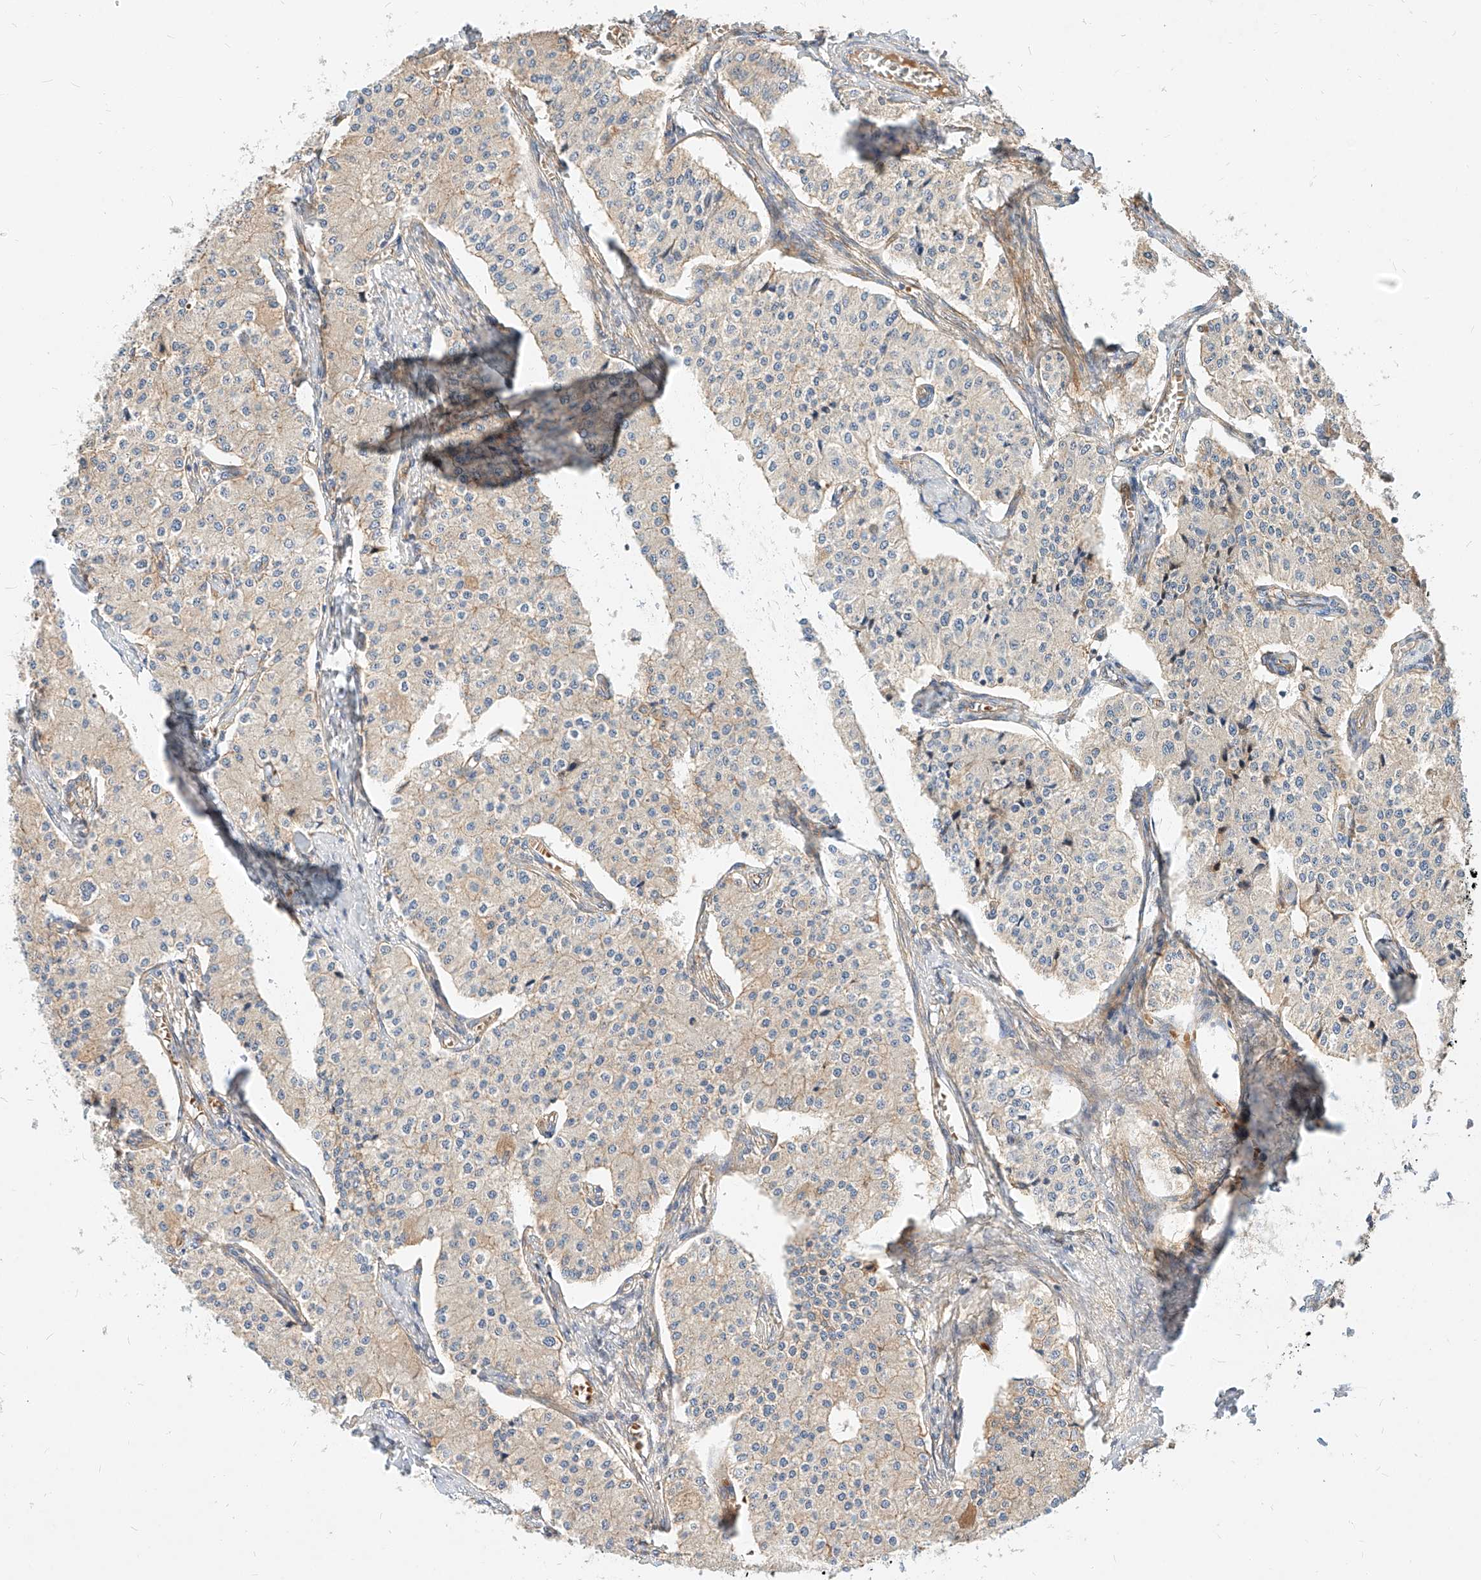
{"staining": {"intensity": "negative", "quantity": "none", "location": "none"}, "tissue": "carcinoid", "cell_type": "Tumor cells", "image_type": "cancer", "snomed": [{"axis": "morphology", "description": "Carcinoid, malignant, NOS"}, {"axis": "topography", "description": "Colon"}], "caption": "Immunohistochemistry (IHC) photomicrograph of malignant carcinoid stained for a protein (brown), which displays no expression in tumor cells.", "gene": "NFAM1", "patient": {"sex": "female", "age": 52}}